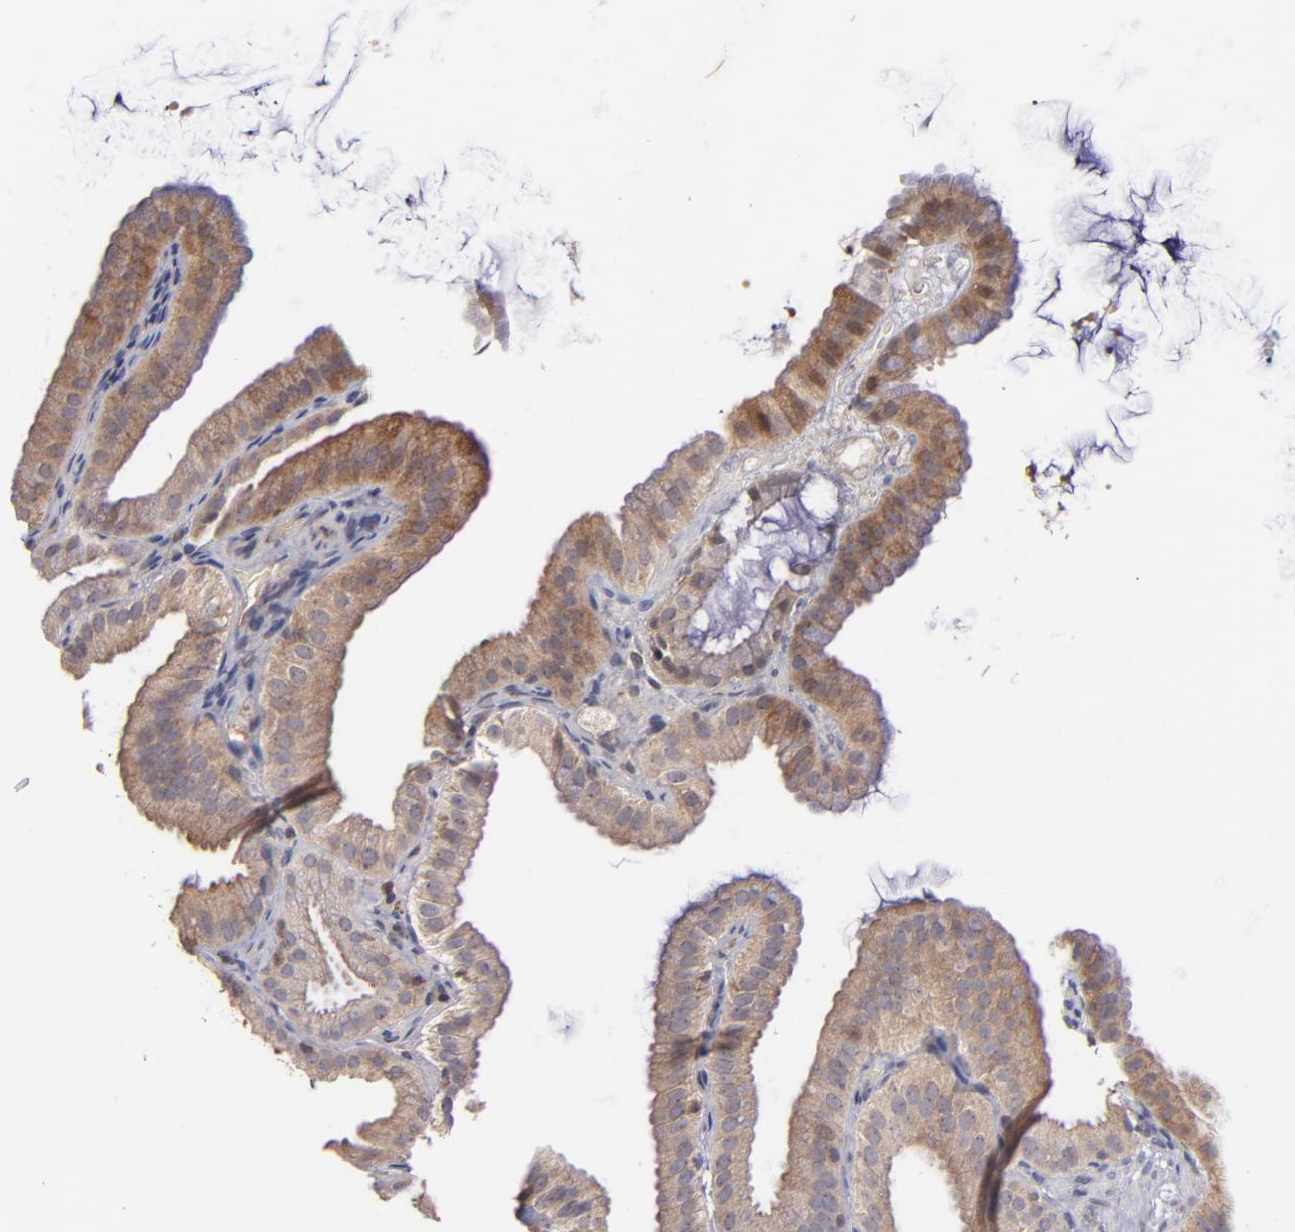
{"staining": {"intensity": "moderate", "quantity": "25%-75%", "location": "cytoplasmic/membranous"}, "tissue": "gallbladder", "cell_type": "Glandular cells", "image_type": "normal", "snomed": [{"axis": "morphology", "description": "Normal tissue, NOS"}, {"axis": "topography", "description": "Gallbladder"}], "caption": "Unremarkable gallbladder shows moderate cytoplasmic/membranous staining in about 25%-75% of glandular cells Nuclei are stained in blue..", "gene": "ICAM1", "patient": {"sex": "female", "age": 63}}